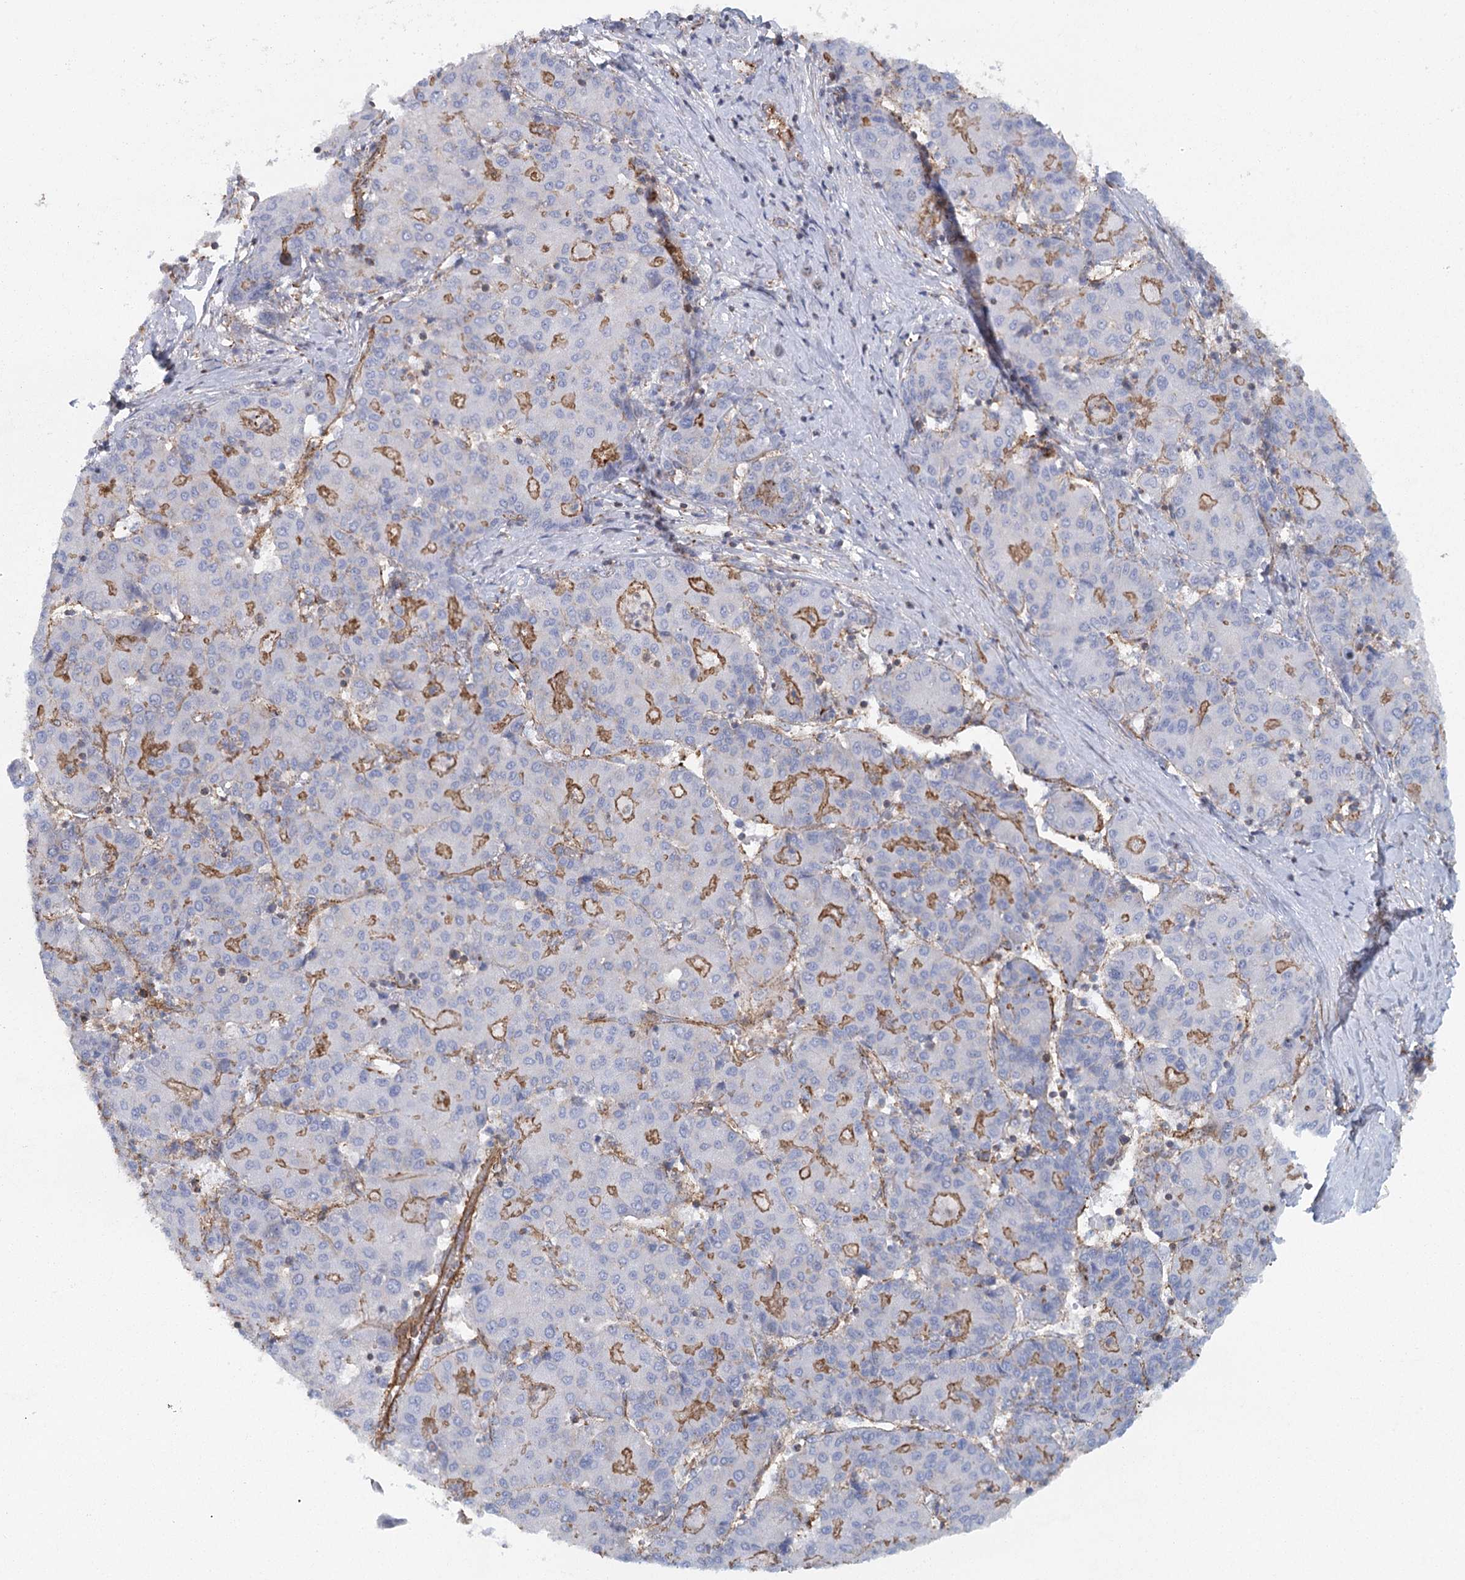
{"staining": {"intensity": "moderate", "quantity": "<25%", "location": "cytoplasmic/membranous"}, "tissue": "liver cancer", "cell_type": "Tumor cells", "image_type": "cancer", "snomed": [{"axis": "morphology", "description": "Carcinoma, Hepatocellular, NOS"}, {"axis": "topography", "description": "Liver"}], "caption": "Liver cancer stained with a protein marker displays moderate staining in tumor cells.", "gene": "IFT46", "patient": {"sex": "male", "age": 65}}